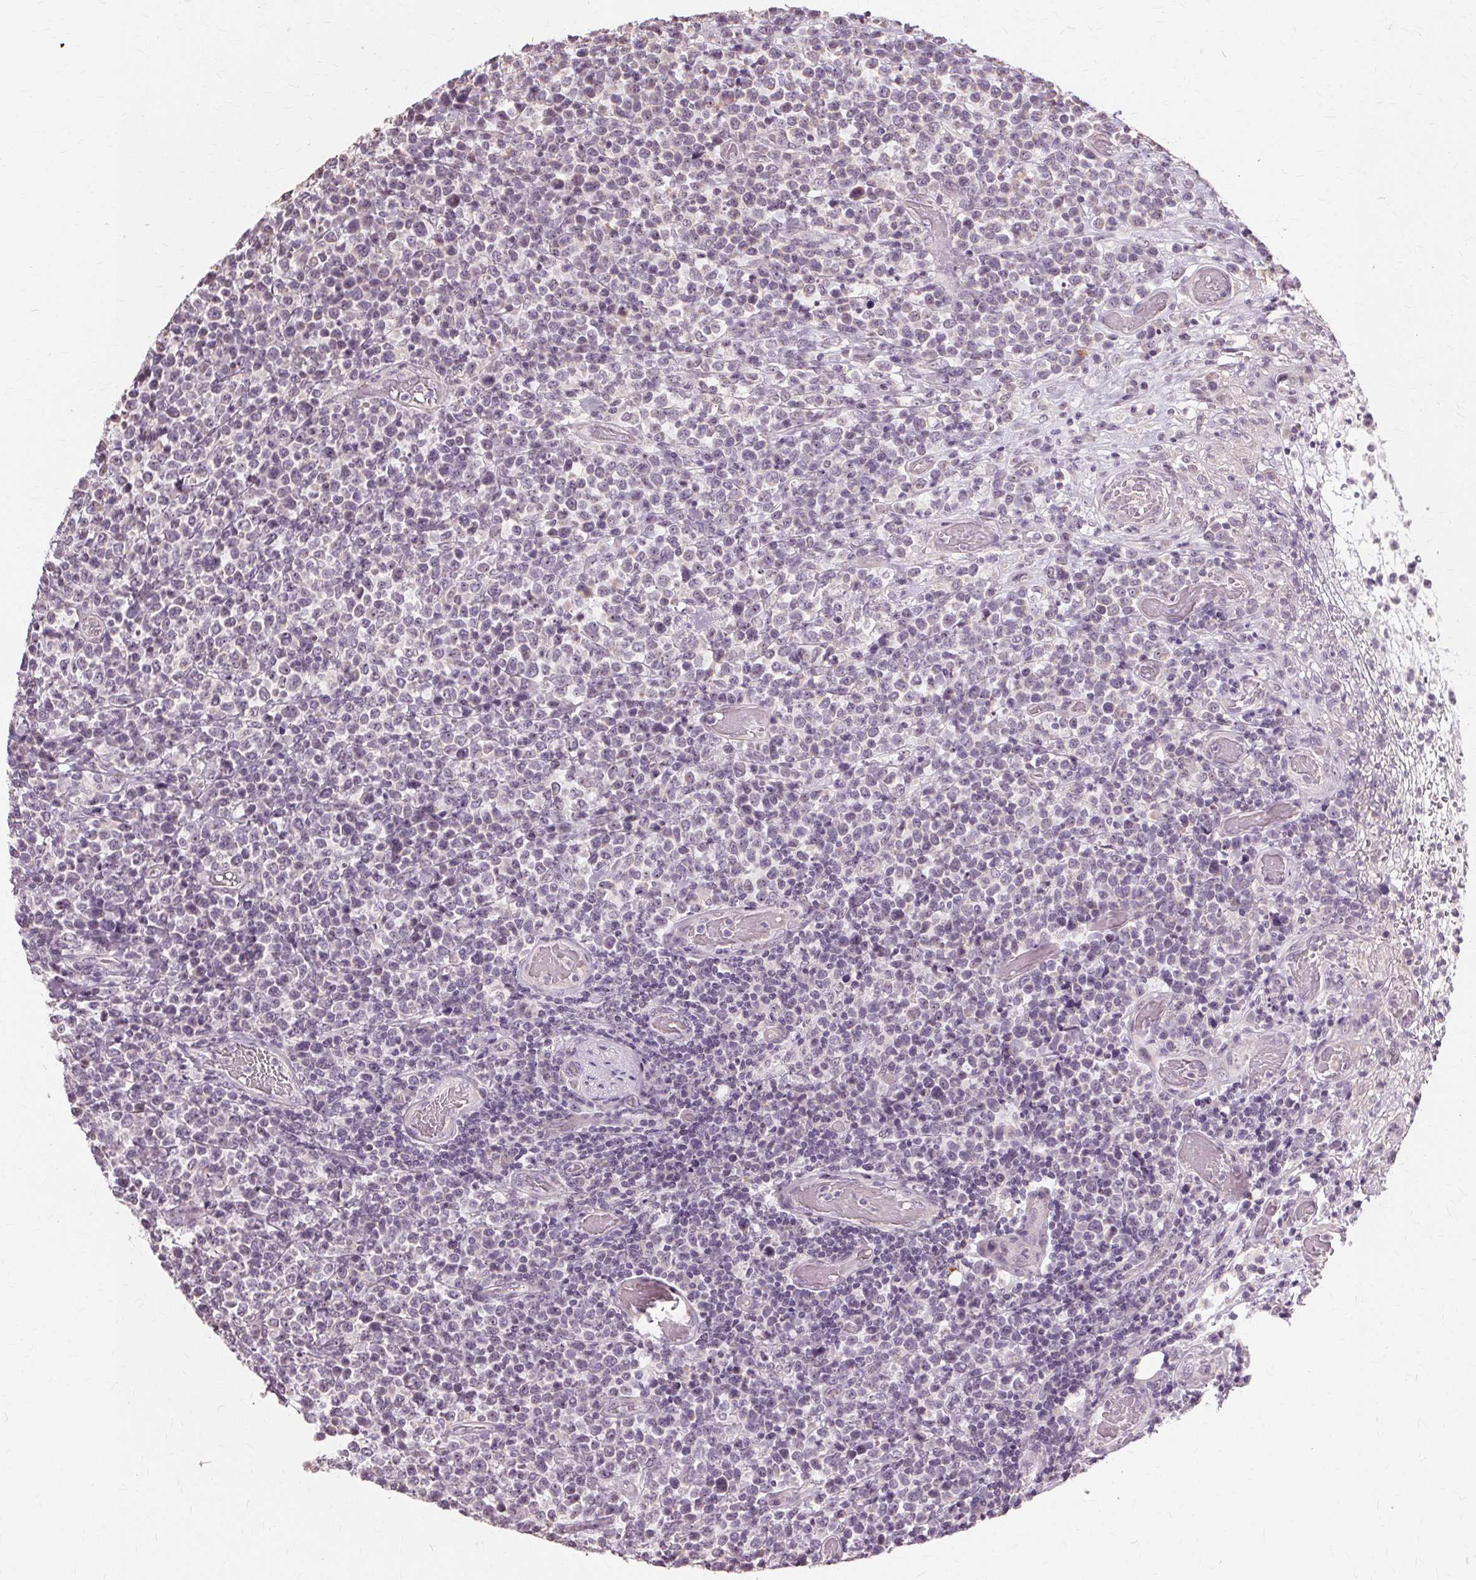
{"staining": {"intensity": "negative", "quantity": "none", "location": "none"}, "tissue": "lymphoma", "cell_type": "Tumor cells", "image_type": "cancer", "snomed": [{"axis": "morphology", "description": "Malignant lymphoma, non-Hodgkin's type, High grade"}, {"axis": "topography", "description": "Soft tissue"}], "caption": "Lymphoma stained for a protein using immunohistochemistry (IHC) reveals no staining tumor cells.", "gene": "SIGLEC6", "patient": {"sex": "female", "age": 56}}